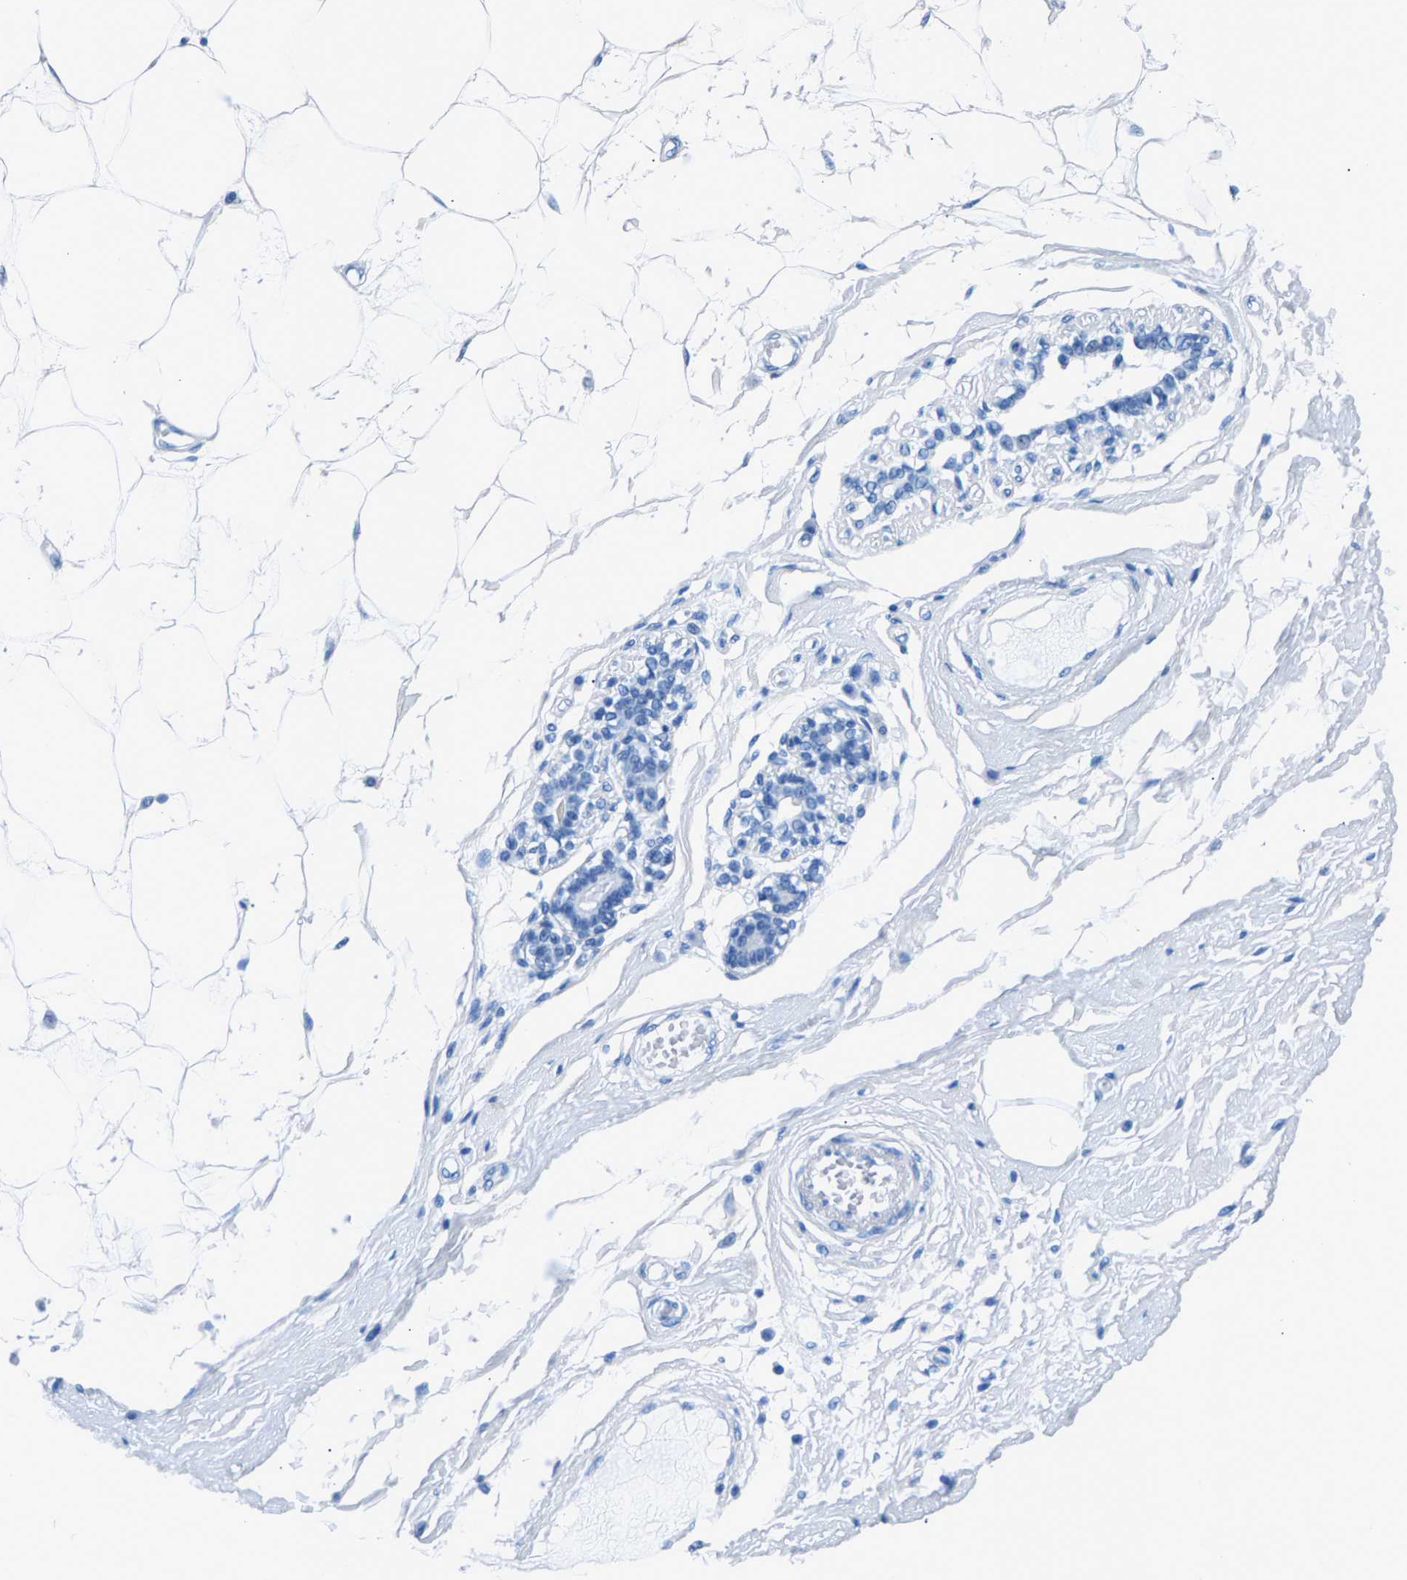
{"staining": {"intensity": "negative", "quantity": "none", "location": "none"}, "tissue": "breast", "cell_type": "Adipocytes", "image_type": "normal", "snomed": [{"axis": "morphology", "description": "Normal tissue, NOS"}, {"axis": "morphology", "description": "Lobular carcinoma"}, {"axis": "topography", "description": "Breast"}], "caption": "Breast stained for a protein using immunohistochemistry (IHC) exhibits no positivity adipocytes.", "gene": "CPS1", "patient": {"sex": "female", "age": 59}}